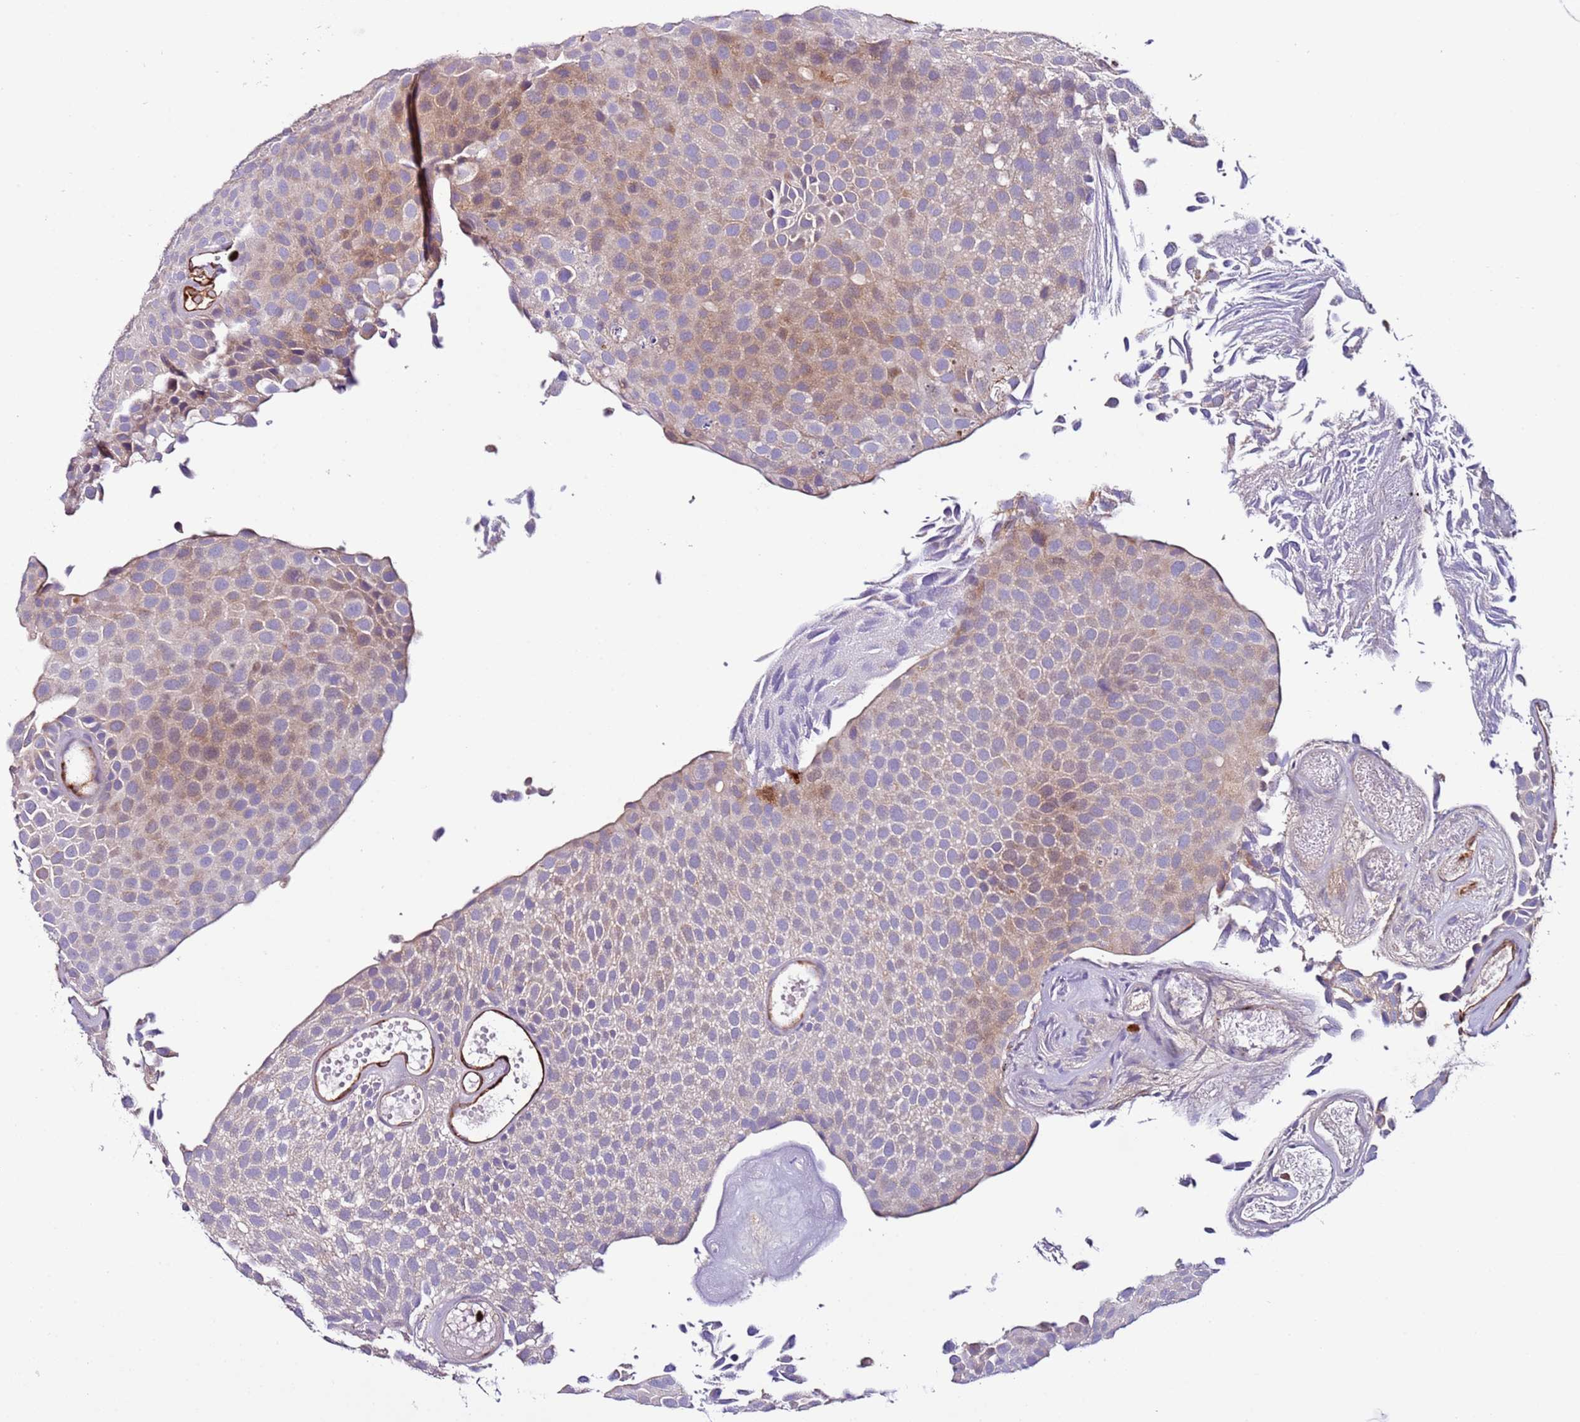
{"staining": {"intensity": "weak", "quantity": "<25%", "location": "cytoplasmic/membranous"}, "tissue": "urothelial cancer", "cell_type": "Tumor cells", "image_type": "cancer", "snomed": [{"axis": "morphology", "description": "Urothelial carcinoma, Low grade"}, {"axis": "topography", "description": "Urinary bladder"}], "caption": "Immunohistochemistry image of neoplastic tissue: human low-grade urothelial carcinoma stained with DAB exhibits no significant protein positivity in tumor cells.", "gene": "FAM174C", "patient": {"sex": "male", "age": 89}}